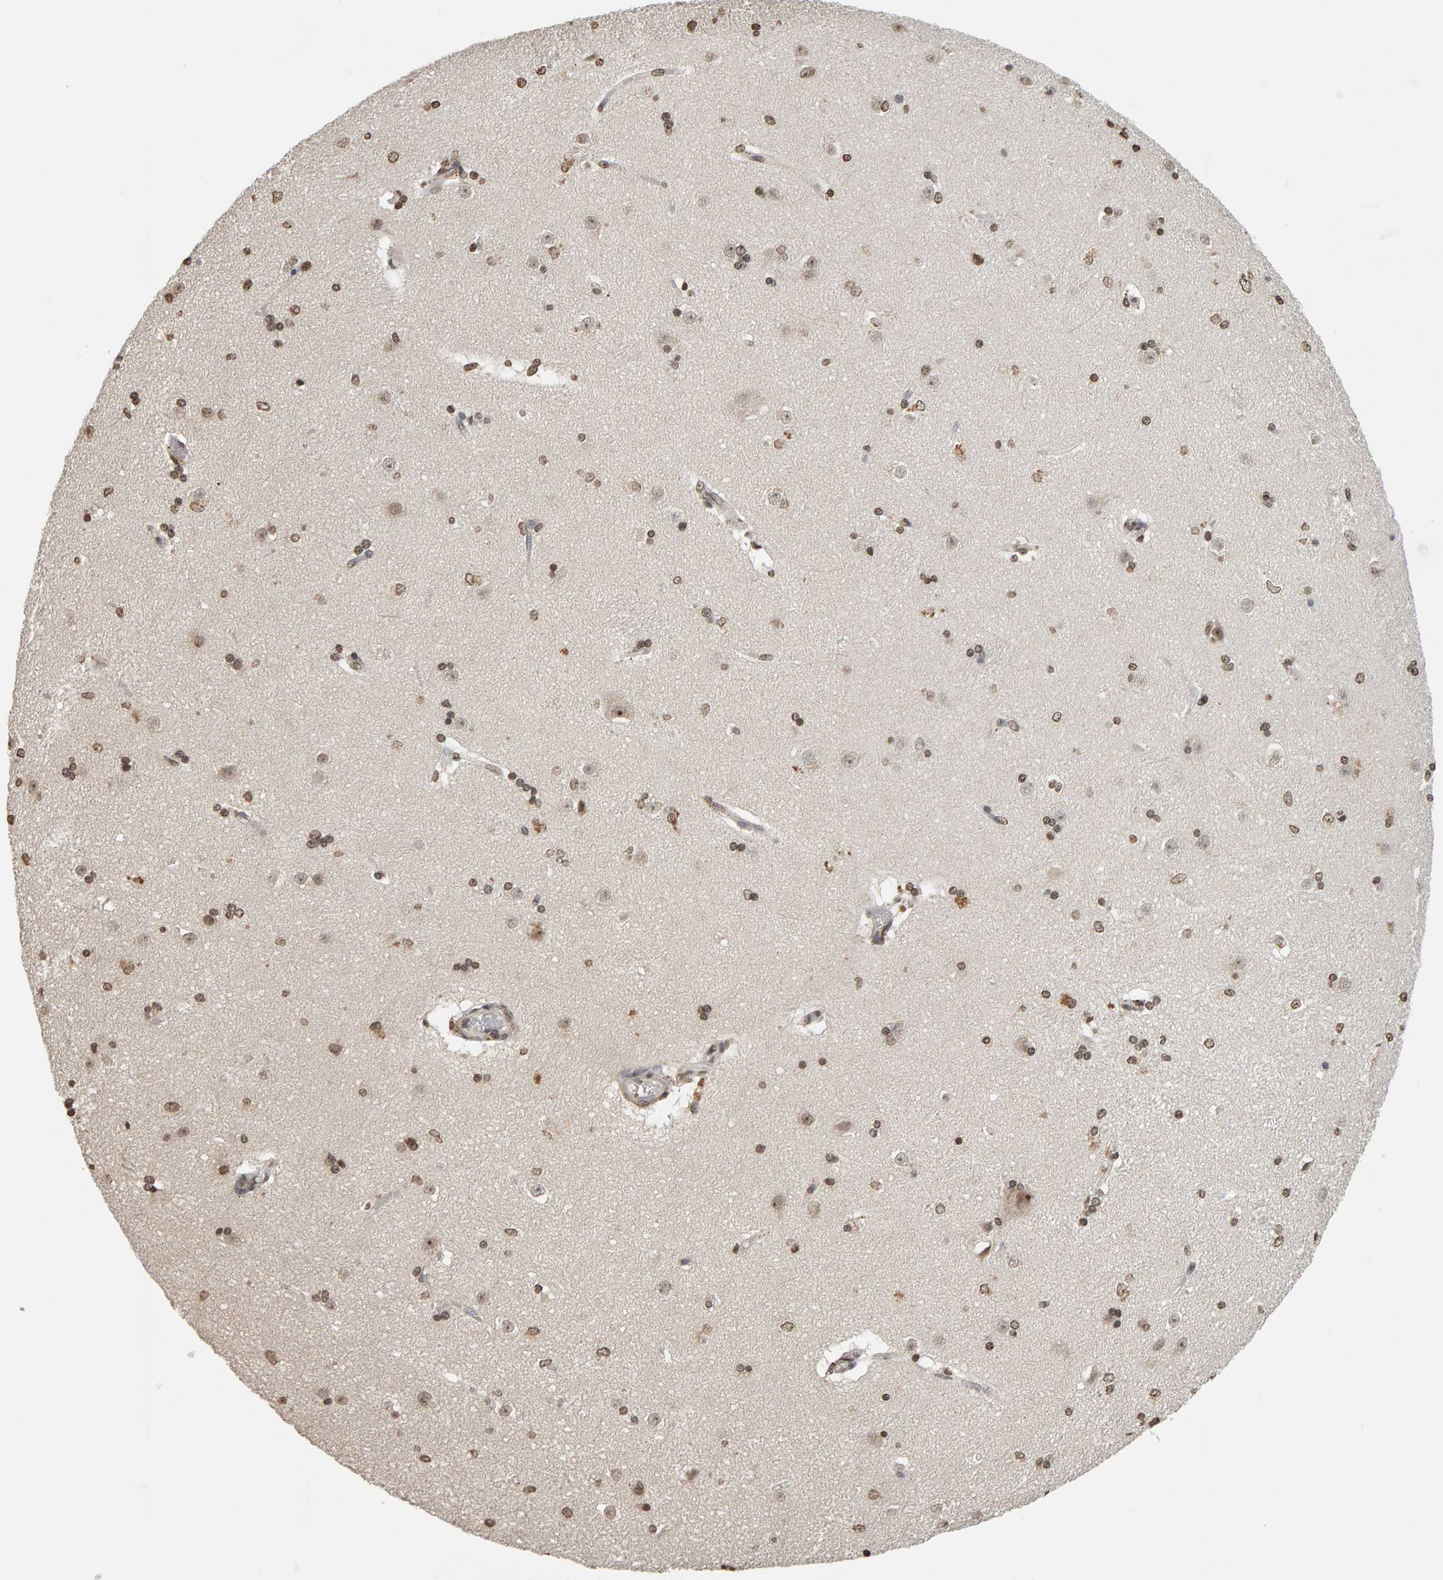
{"staining": {"intensity": "strong", "quantity": ">75%", "location": "nuclear"}, "tissue": "caudate", "cell_type": "Glial cells", "image_type": "normal", "snomed": [{"axis": "morphology", "description": "Normal tissue, NOS"}, {"axis": "topography", "description": "Lateral ventricle wall"}], "caption": "Caudate stained with IHC demonstrates strong nuclear positivity in about >75% of glial cells.", "gene": "AFF4", "patient": {"sex": "female", "age": 19}}